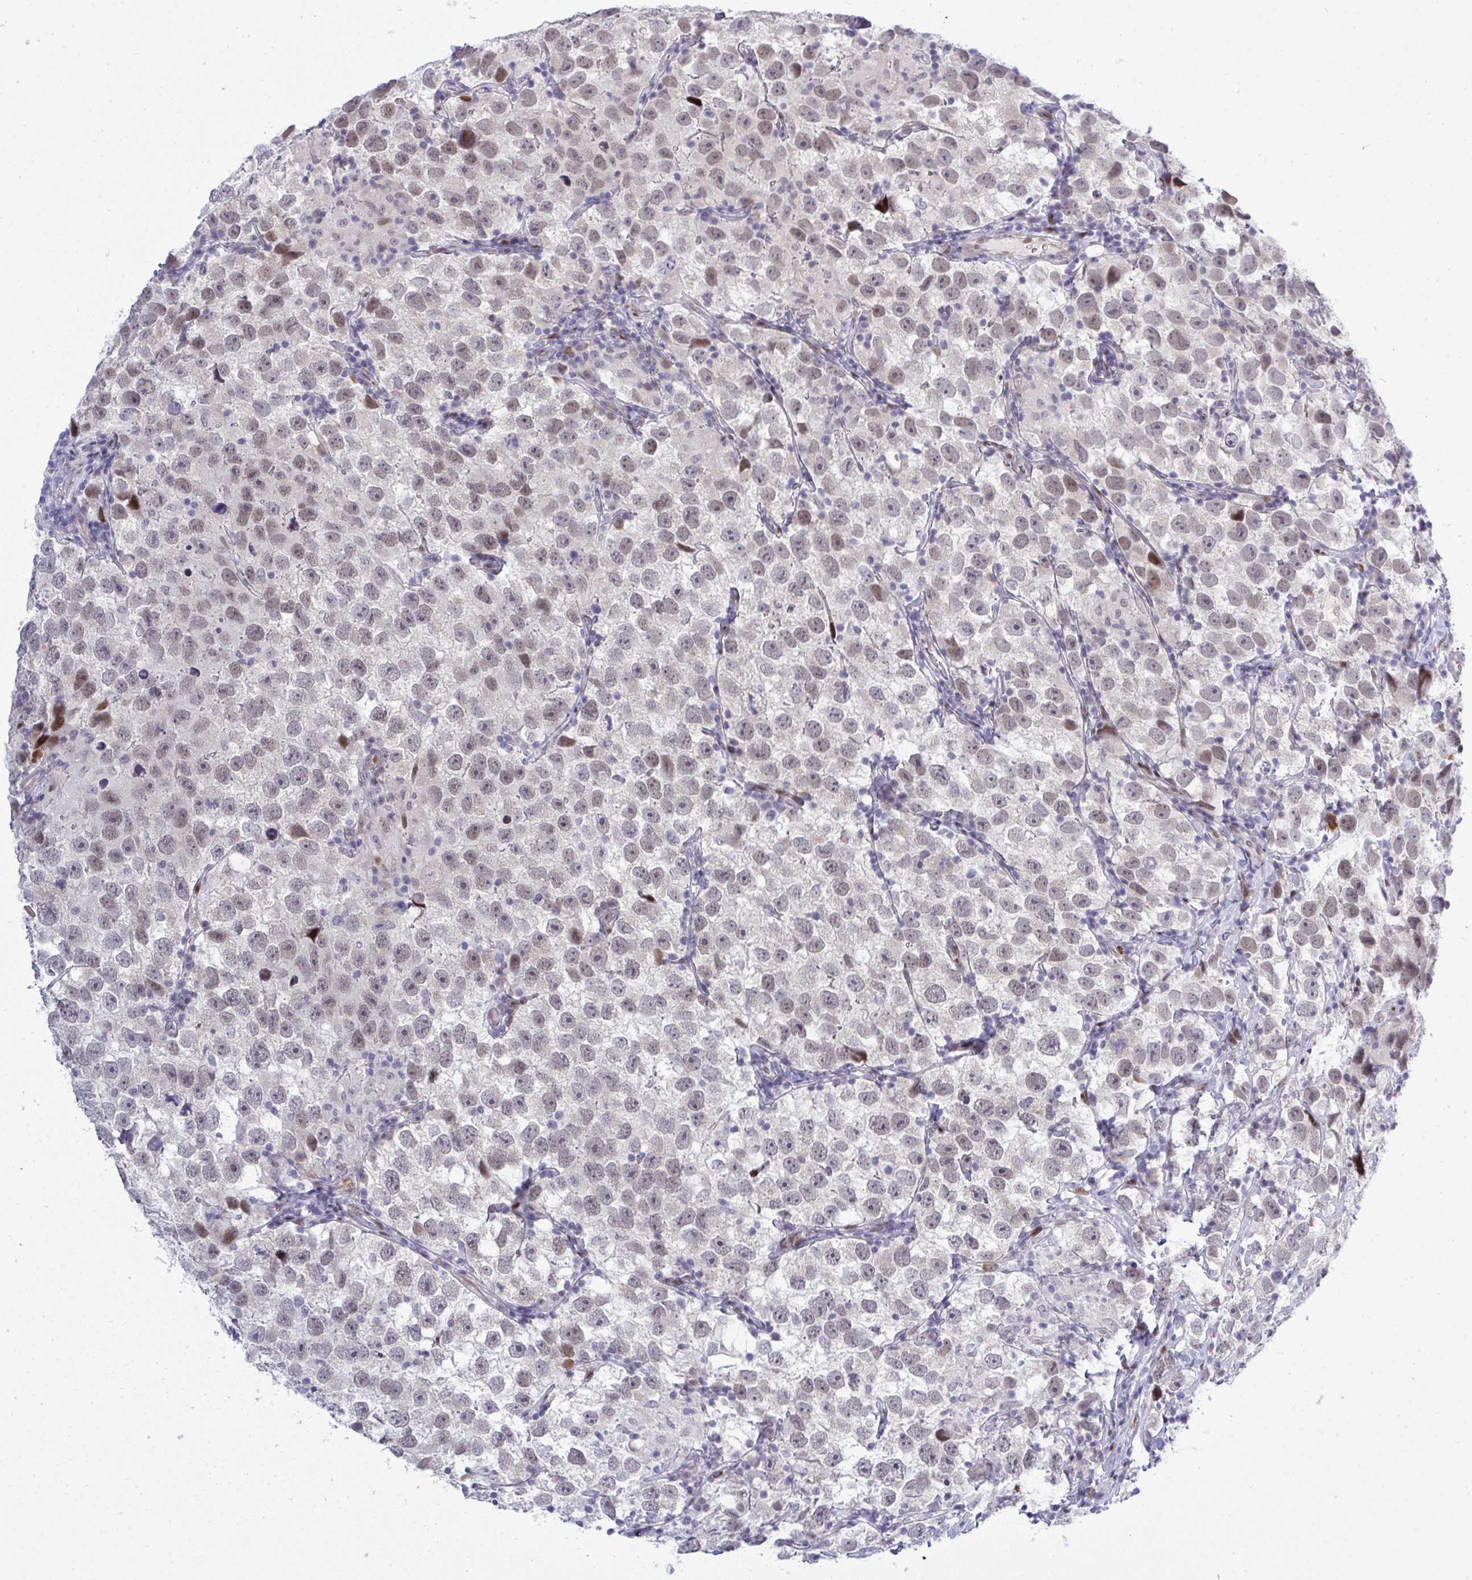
{"staining": {"intensity": "moderate", "quantity": "<25%", "location": "nuclear"}, "tissue": "testis cancer", "cell_type": "Tumor cells", "image_type": "cancer", "snomed": [{"axis": "morphology", "description": "Seminoma, NOS"}, {"axis": "topography", "description": "Testis"}], "caption": "Moderate nuclear expression is appreciated in approximately <25% of tumor cells in seminoma (testis).", "gene": "TAB1", "patient": {"sex": "male", "age": 26}}